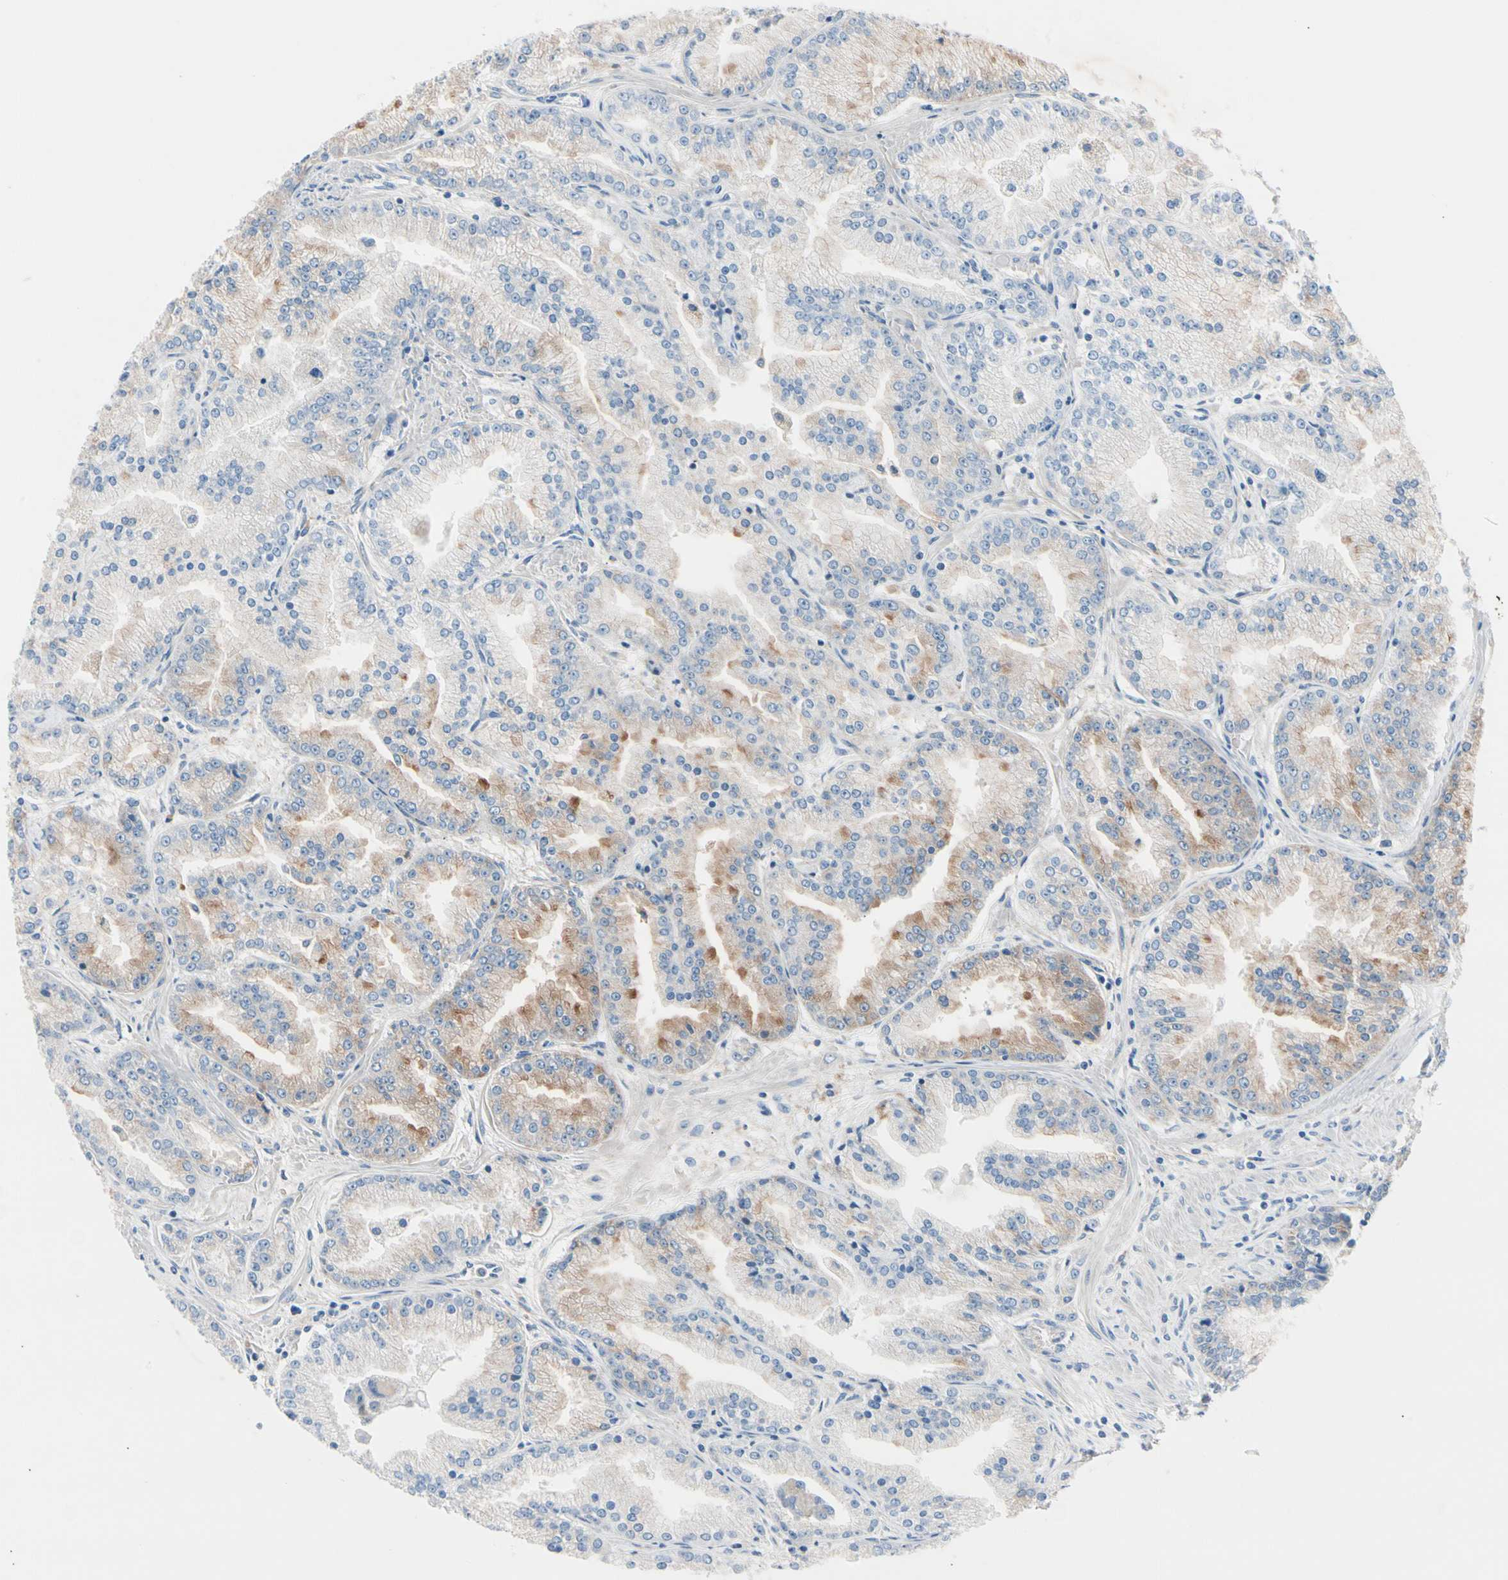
{"staining": {"intensity": "weak", "quantity": "25%-75%", "location": "cytoplasmic/membranous"}, "tissue": "prostate cancer", "cell_type": "Tumor cells", "image_type": "cancer", "snomed": [{"axis": "morphology", "description": "Adenocarcinoma, High grade"}, {"axis": "topography", "description": "Prostate"}], "caption": "Adenocarcinoma (high-grade) (prostate) was stained to show a protein in brown. There is low levels of weak cytoplasmic/membranous positivity in about 25%-75% of tumor cells.", "gene": "CASQ1", "patient": {"sex": "male", "age": 61}}